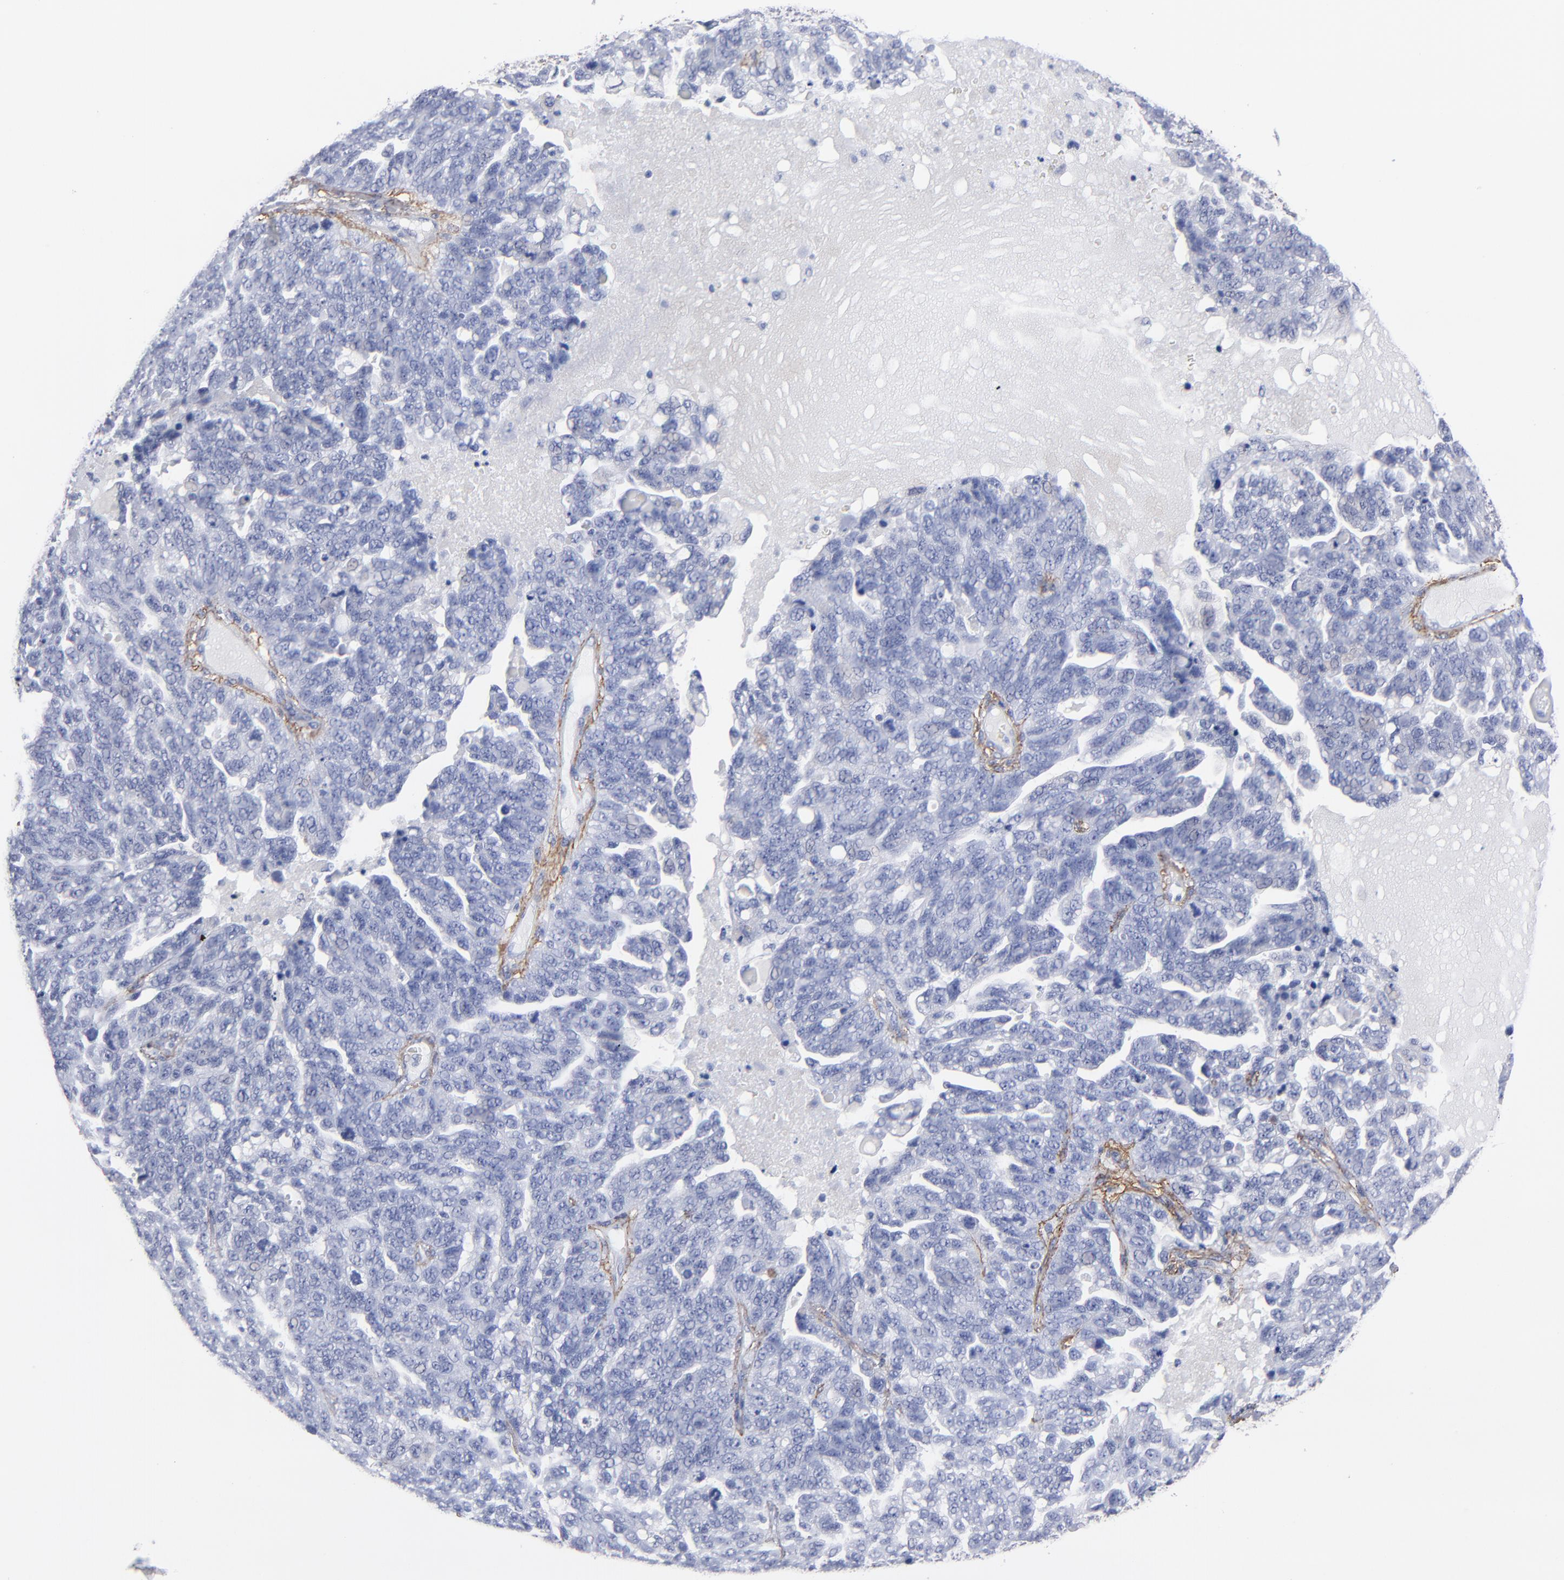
{"staining": {"intensity": "negative", "quantity": "none", "location": "none"}, "tissue": "ovarian cancer", "cell_type": "Tumor cells", "image_type": "cancer", "snomed": [{"axis": "morphology", "description": "Cystadenocarcinoma, serous, NOS"}, {"axis": "topography", "description": "Ovary"}], "caption": "There is no significant staining in tumor cells of ovarian cancer (serous cystadenocarcinoma).", "gene": "EMILIN1", "patient": {"sex": "female", "age": 71}}